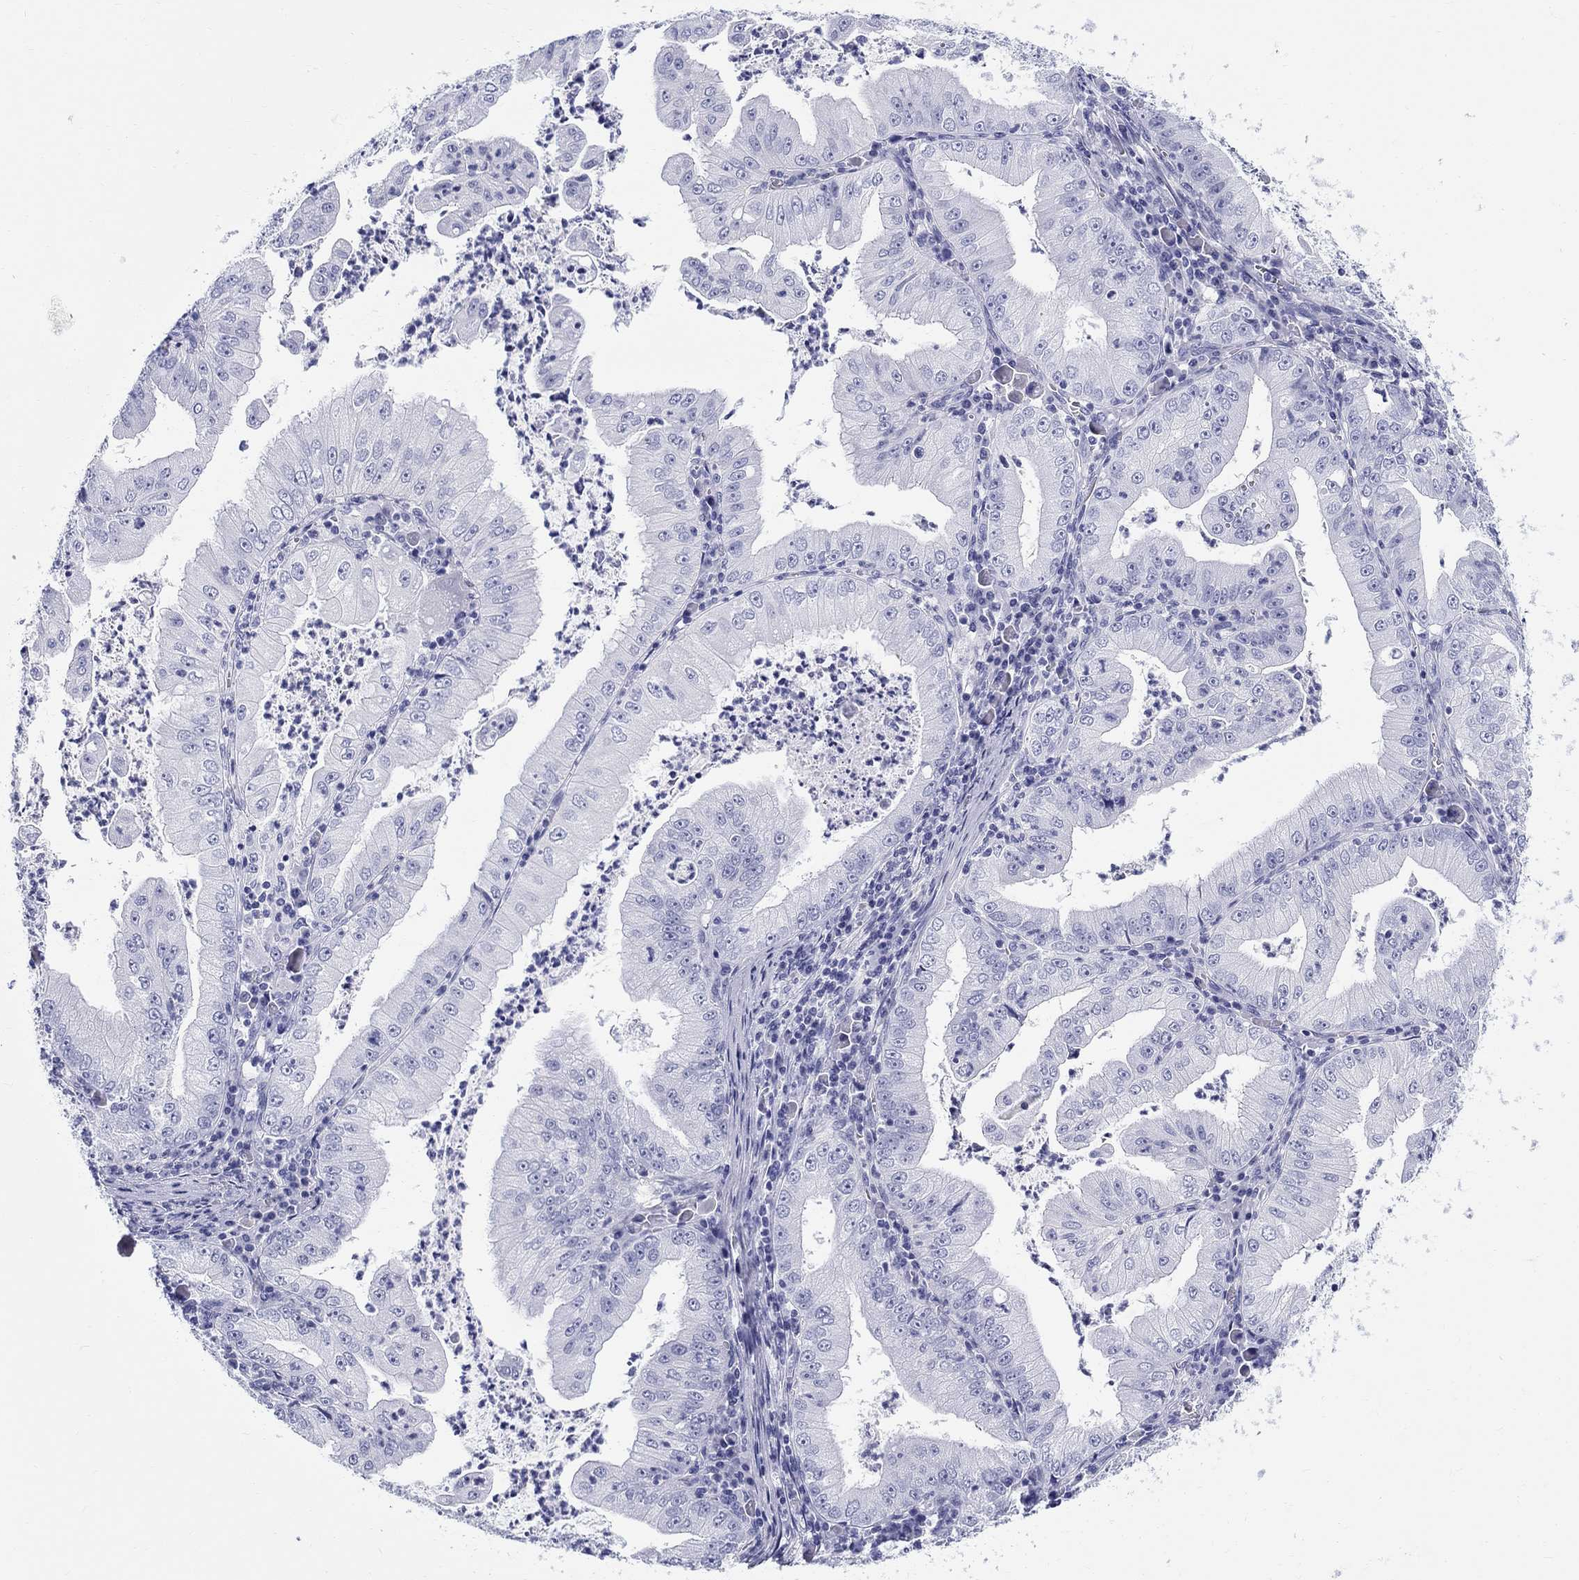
{"staining": {"intensity": "negative", "quantity": "none", "location": "none"}, "tissue": "stomach cancer", "cell_type": "Tumor cells", "image_type": "cancer", "snomed": [{"axis": "morphology", "description": "Adenocarcinoma, NOS"}, {"axis": "topography", "description": "Stomach"}], "caption": "Tumor cells are negative for protein expression in human stomach cancer. (Brightfield microscopy of DAB immunohistochemistry (IHC) at high magnification).", "gene": "LAMP5", "patient": {"sex": "male", "age": 76}}